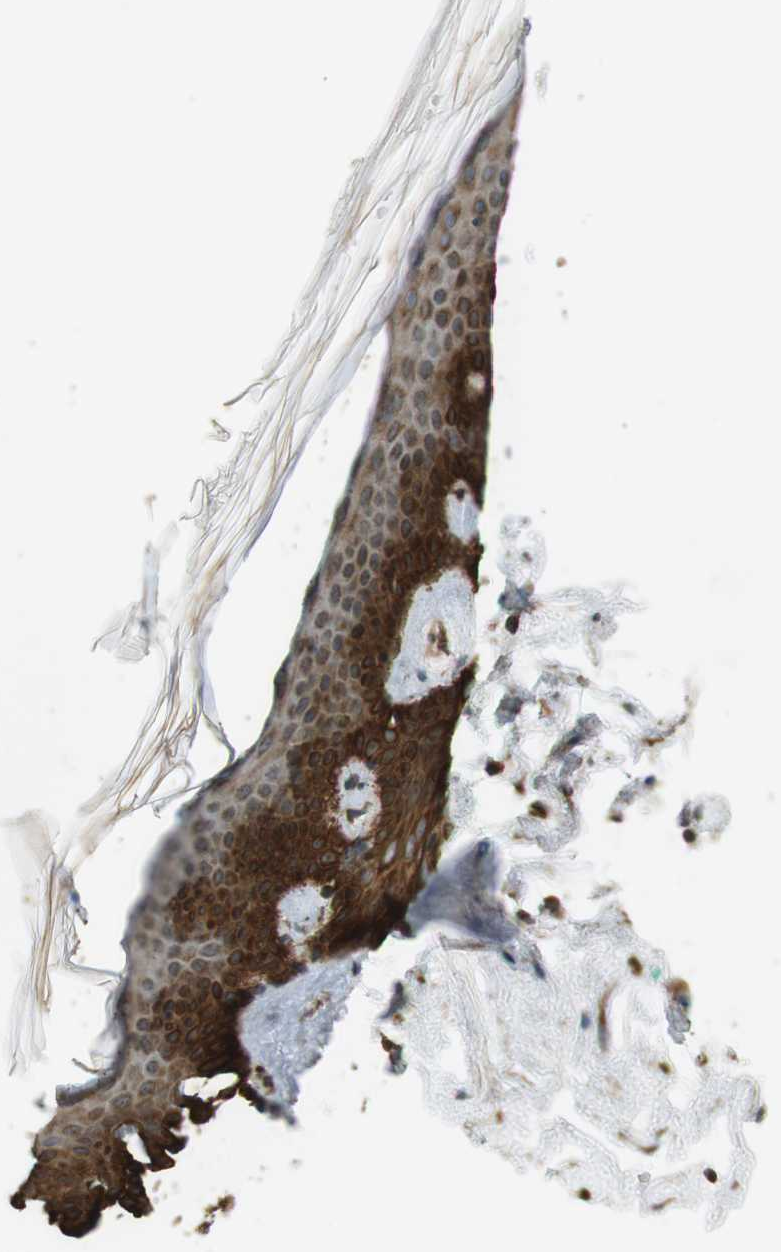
{"staining": {"intensity": "moderate", "quantity": "25%-75%", "location": "cytoplasmic/membranous"}, "tissue": "skin", "cell_type": "Fibroblasts", "image_type": "normal", "snomed": [{"axis": "morphology", "description": "Normal tissue, NOS"}, {"axis": "topography", "description": "Skin"}], "caption": "Immunohistochemical staining of unremarkable skin shows moderate cytoplasmic/membranous protein positivity in about 25%-75% of fibroblasts. (IHC, brightfield microscopy, high magnification).", "gene": "SLC41A1", "patient": {"sex": "male", "age": 67}}